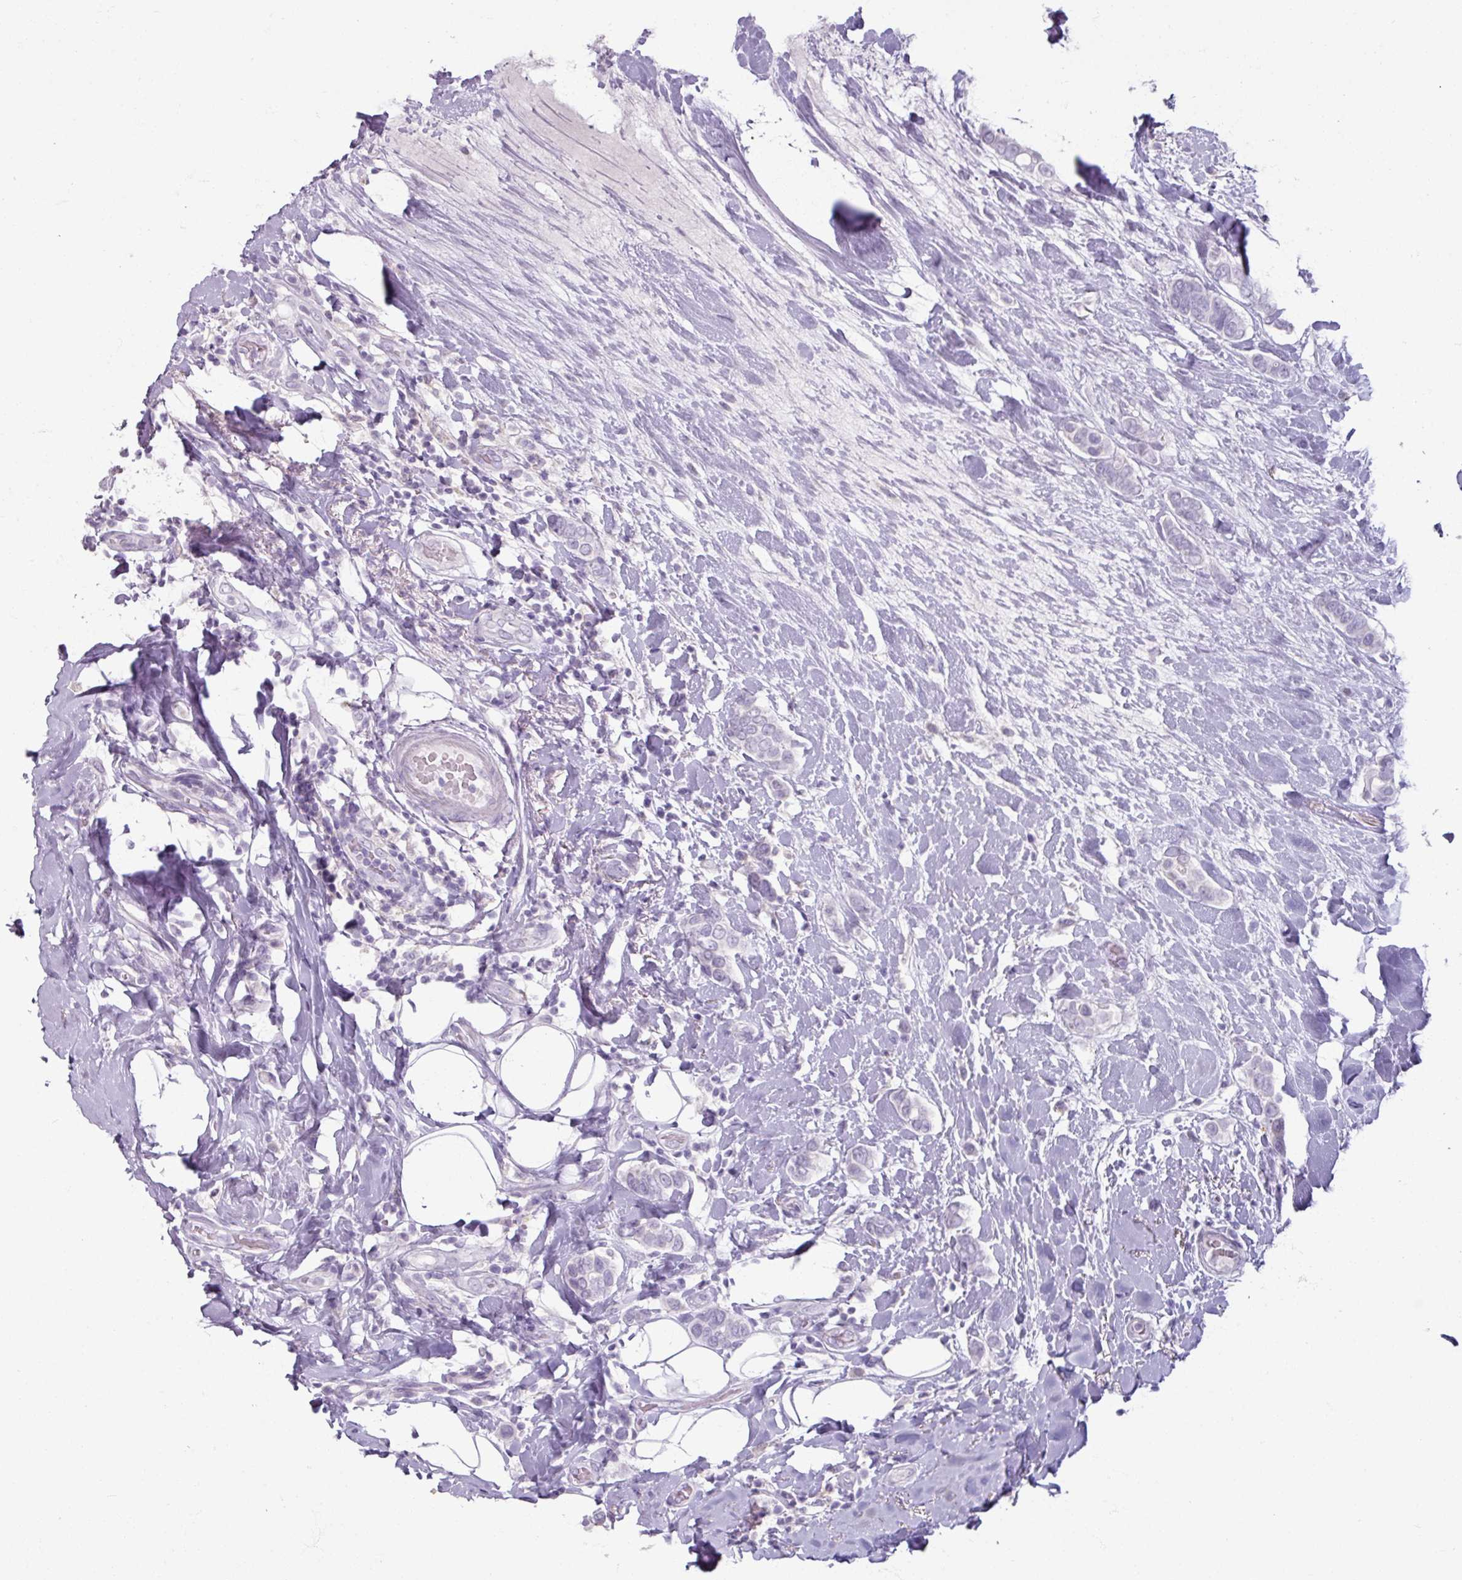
{"staining": {"intensity": "negative", "quantity": "none", "location": "none"}, "tissue": "breast cancer", "cell_type": "Tumor cells", "image_type": "cancer", "snomed": [{"axis": "morphology", "description": "Lobular carcinoma"}, {"axis": "topography", "description": "Breast"}], "caption": "Histopathology image shows no protein positivity in tumor cells of breast cancer (lobular carcinoma) tissue.", "gene": "SLC27A5", "patient": {"sex": "female", "age": 51}}